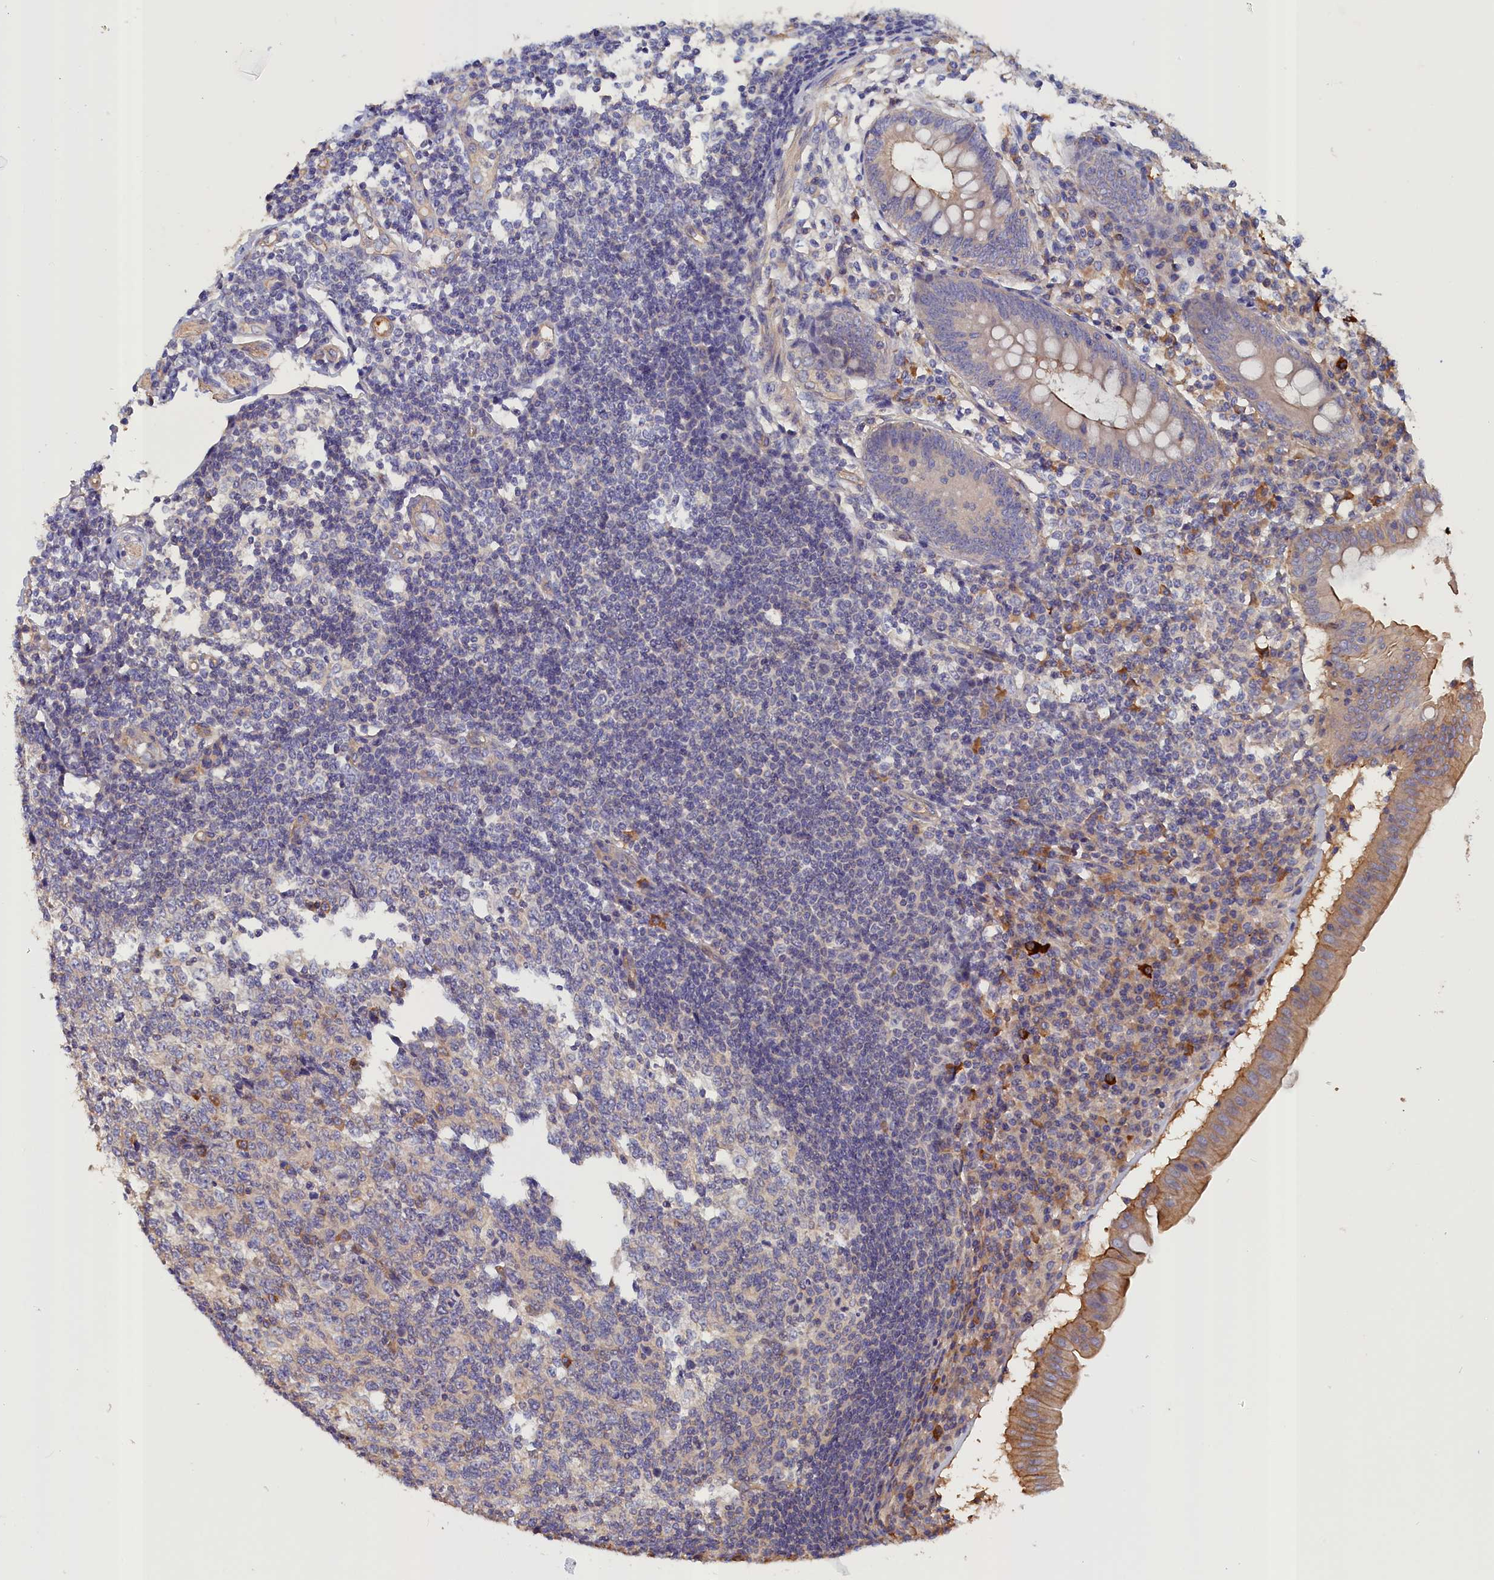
{"staining": {"intensity": "moderate", "quantity": "25%-75%", "location": "cytoplasmic/membranous"}, "tissue": "appendix", "cell_type": "Glandular cells", "image_type": "normal", "snomed": [{"axis": "morphology", "description": "Normal tissue, NOS"}, {"axis": "topography", "description": "Appendix"}], "caption": "Immunohistochemistry (DAB (3,3'-diaminobenzidine)) staining of unremarkable appendix shows moderate cytoplasmic/membranous protein staining in about 25%-75% of glandular cells.", "gene": "ANKRD2", "patient": {"sex": "female", "age": 54}}